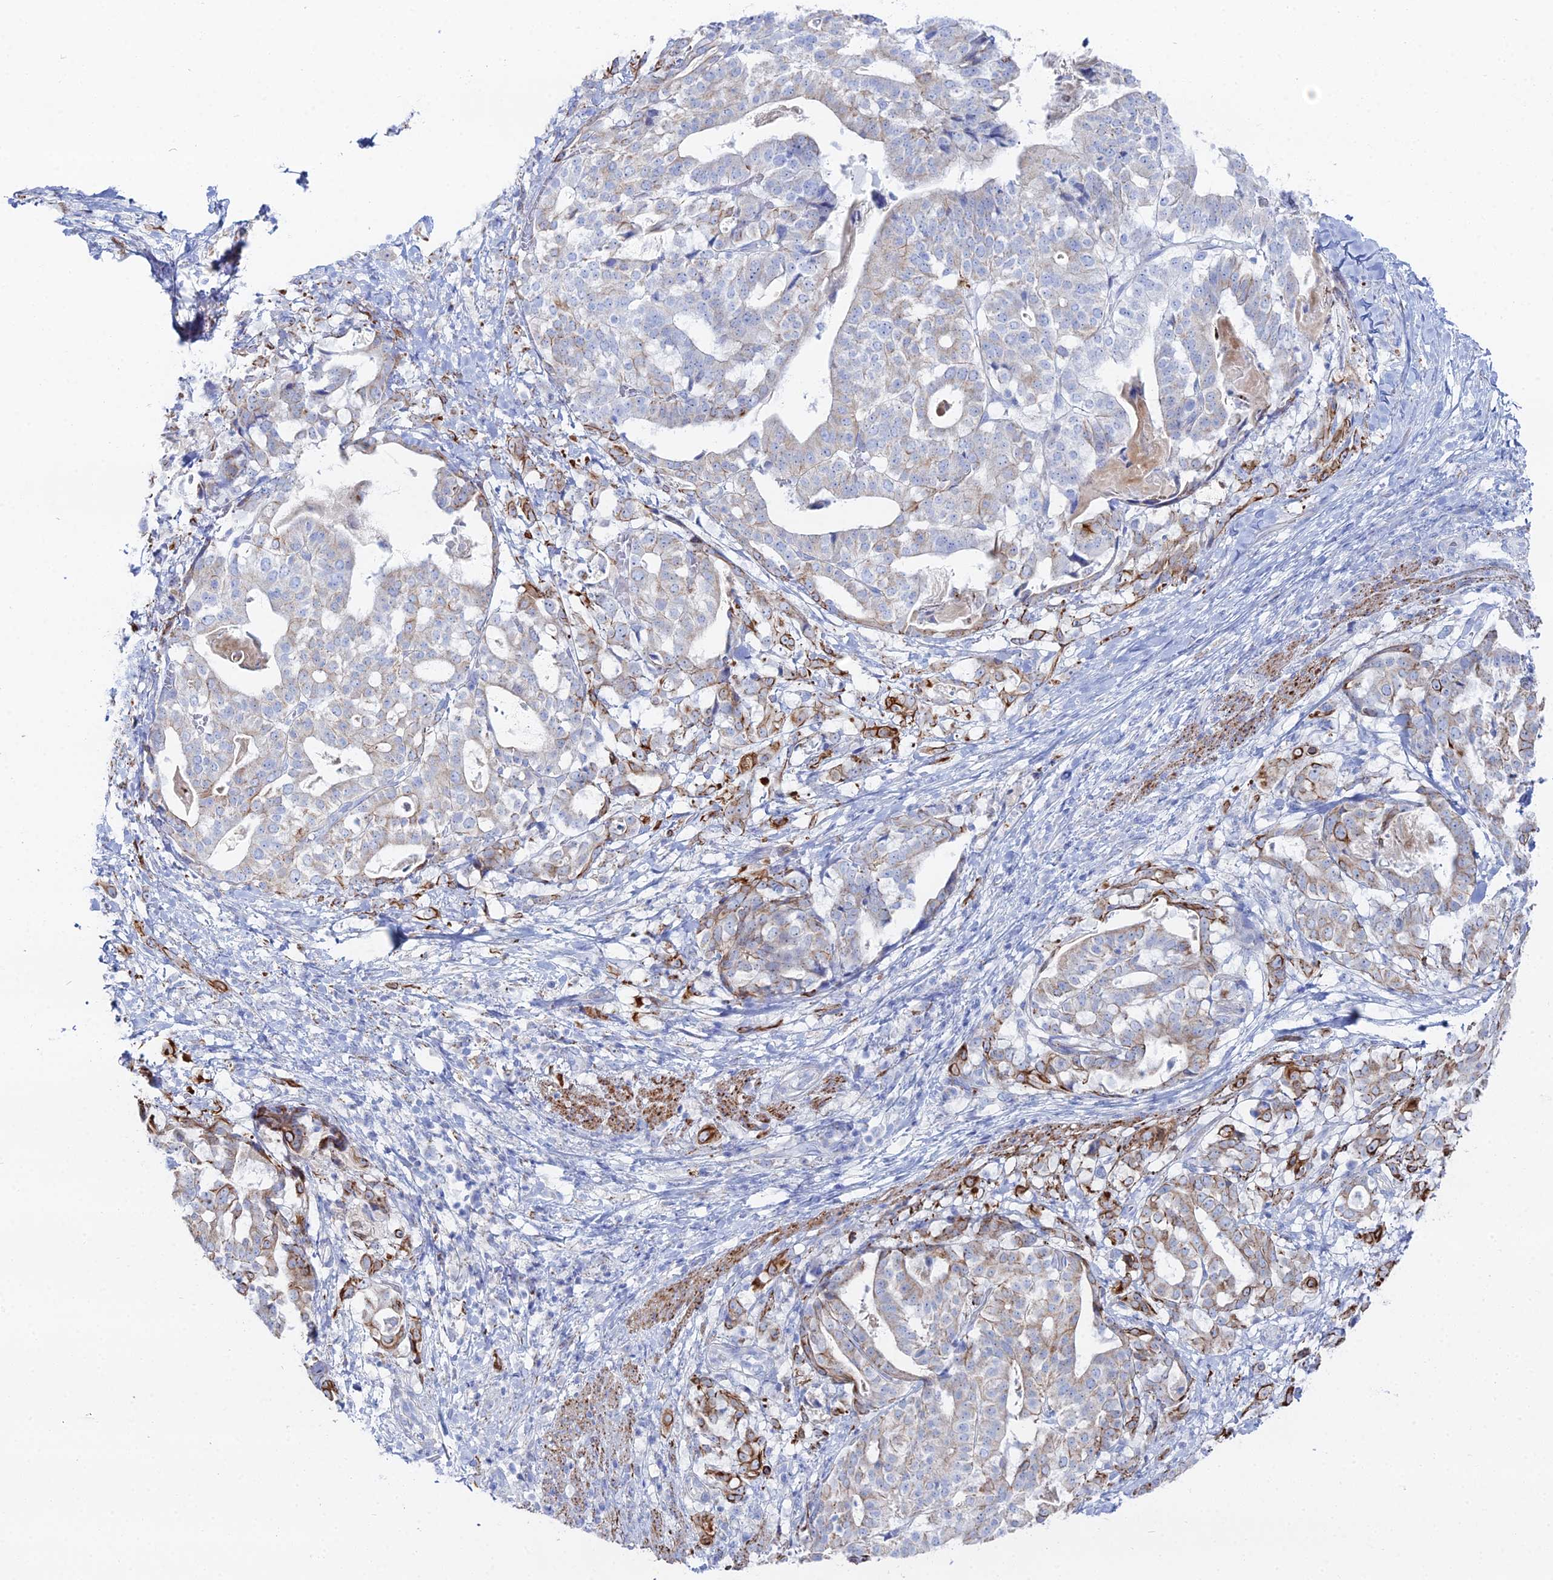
{"staining": {"intensity": "moderate", "quantity": "<25%", "location": "cytoplasmic/membranous"}, "tissue": "stomach cancer", "cell_type": "Tumor cells", "image_type": "cancer", "snomed": [{"axis": "morphology", "description": "Adenocarcinoma, NOS"}, {"axis": "topography", "description": "Stomach"}], "caption": "Immunohistochemistry (IHC) micrograph of adenocarcinoma (stomach) stained for a protein (brown), which displays low levels of moderate cytoplasmic/membranous positivity in about <25% of tumor cells.", "gene": "DHX34", "patient": {"sex": "male", "age": 48}}